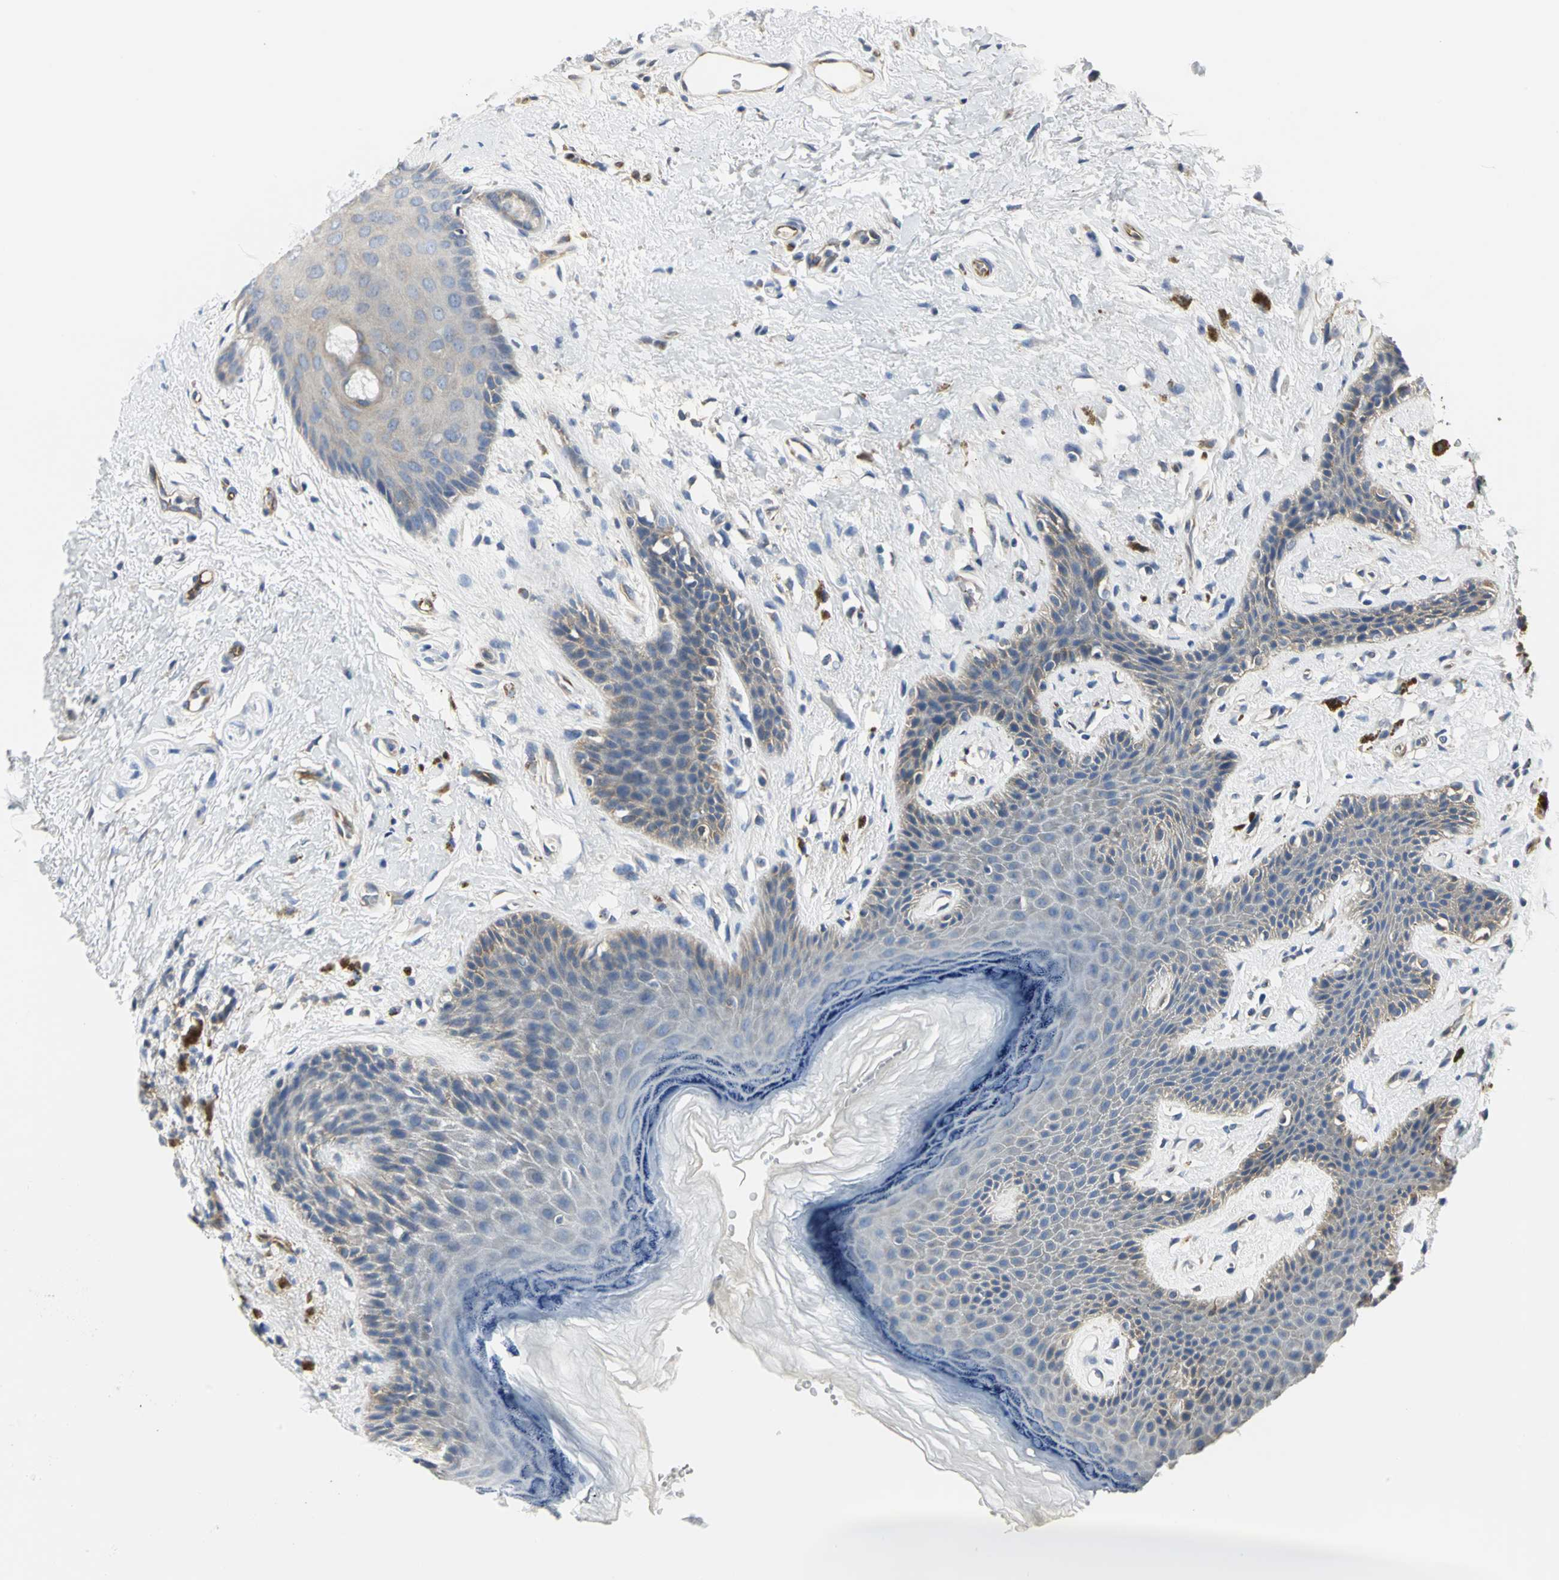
{"staining": {"intensity": "moderate", "quantity": "<25%", "location": "cytoplasmic/membranous"}, "tissue": "skin", "cell_type": "Epidermal cells", "image_type": "normal", "snomed": [{"axis": "morphology", "description": "Normal tissue, NOS"}, {"axis": "topography", "description": "Anal"}], "caption": "High-magnification brightfield microscopy of benign skin stained with DAB (brown) and counterstained with hematoxylin (blue). epidermal cells exhibit moderate cytoplasmic/membranous positivity is seen in about<25% of cells. Immunohistochemistry (ihc) stains the protein in brown and the nuclei are stained blue.", "gene": "CHRNB1", "patient": {"sex": "female", "age": 46}}